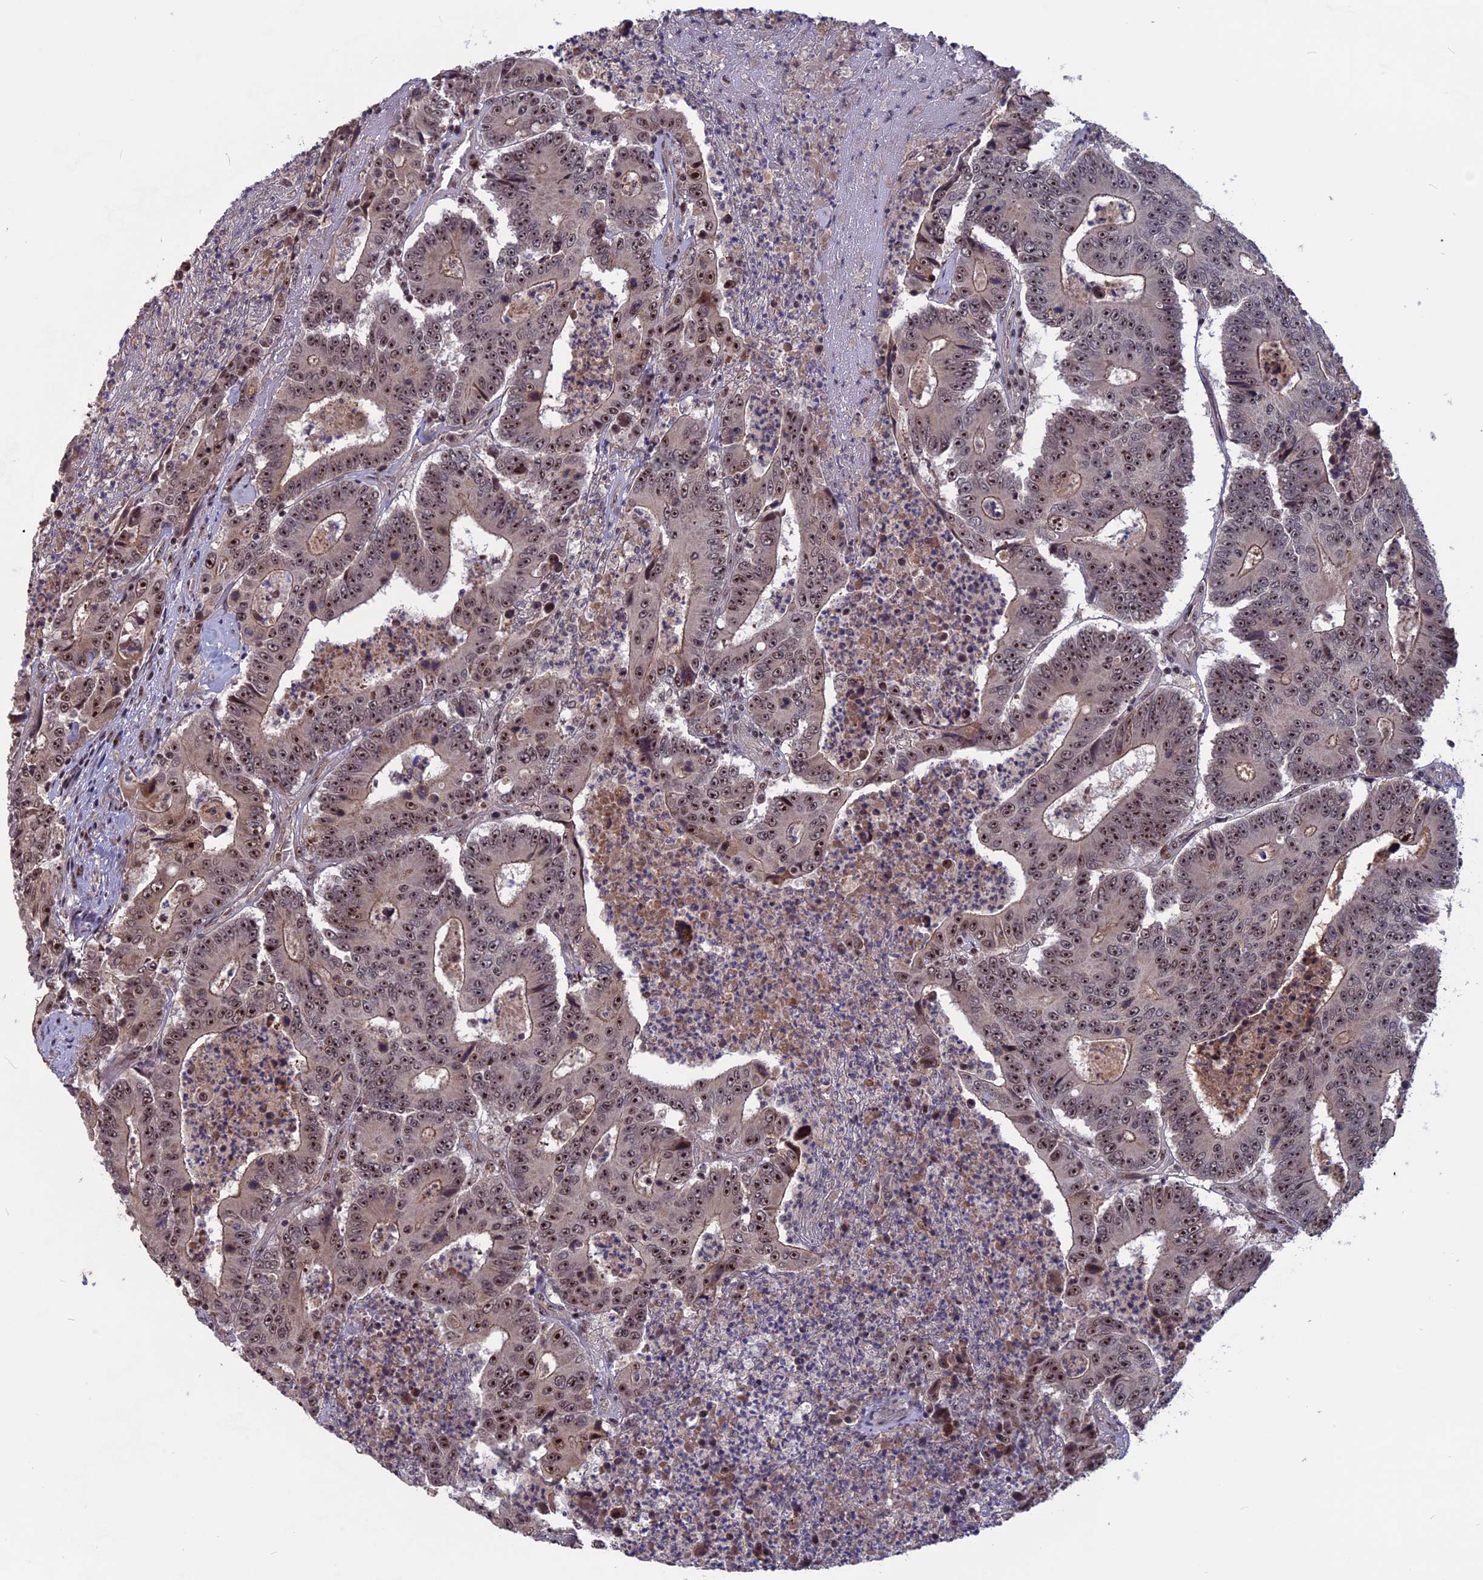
{"staining": {"intensity": "moderate", "quantity": ">75%", "location": "nuclear"}, "tissue": "colorectal cancer", "cell_type": "Tumor cells", "image_type": "cancer", "snomed": [{"axis": "morphology", "description": "Adenocarcinoma, NOS"}, {"axis": "topography", "description": "Colon"}], "caption": "Colorectal cancer (adenocarcinoma) was stained to show a protein in brown. There is medium levels of moderate nuclear positivity in about >75% of tumor cells. (DAB (3,3'-diaminobenzidine) = brown stain, brightfield microscopy at high magnification).", "gene": "CACTIN", "patient": {"sex": "male", "age": 83}}